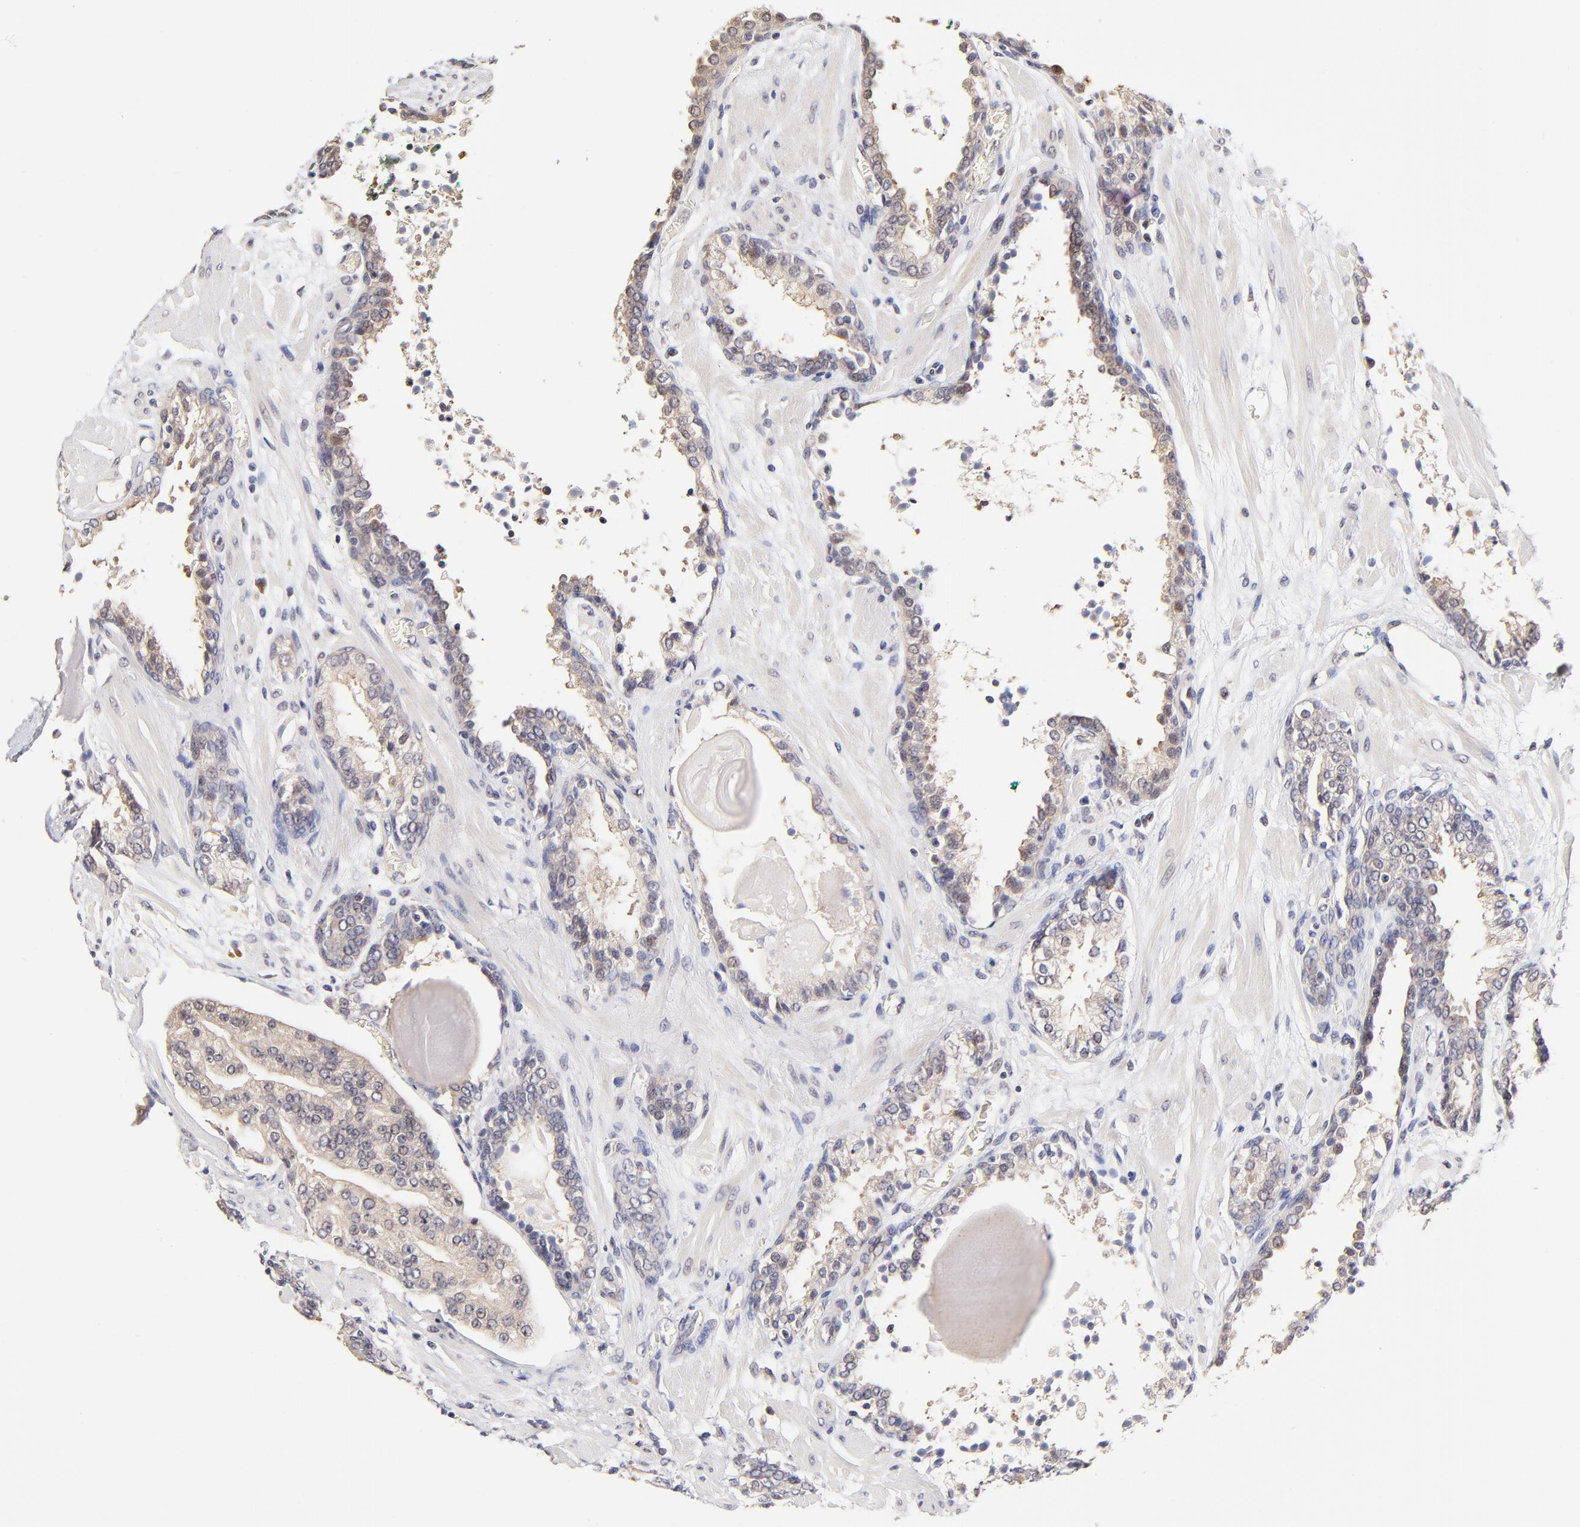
{"staining": {"intensity": "moderate", "quantity": ">75%", "location": "cytoplasmic/membranous"}, "tissue": "prostate cancer", "cell_type": "Tumor cells", "image_type": "cancer", "snomed": [{"axis": "morphology", "description": "Adenocarcinoma, Medium grade"}, {"axis": "topography", "description": "Prostate"}], "caption": "Immunohistochemical staining of adenocarcinoma (medium-grade) (prostate) displays medium levels of moderate cytoplasmic/membranous positivity in approximately >75% of tumor cells.", "gene": "ZNF10", "patient": {"sex": "male", "age": 70}}